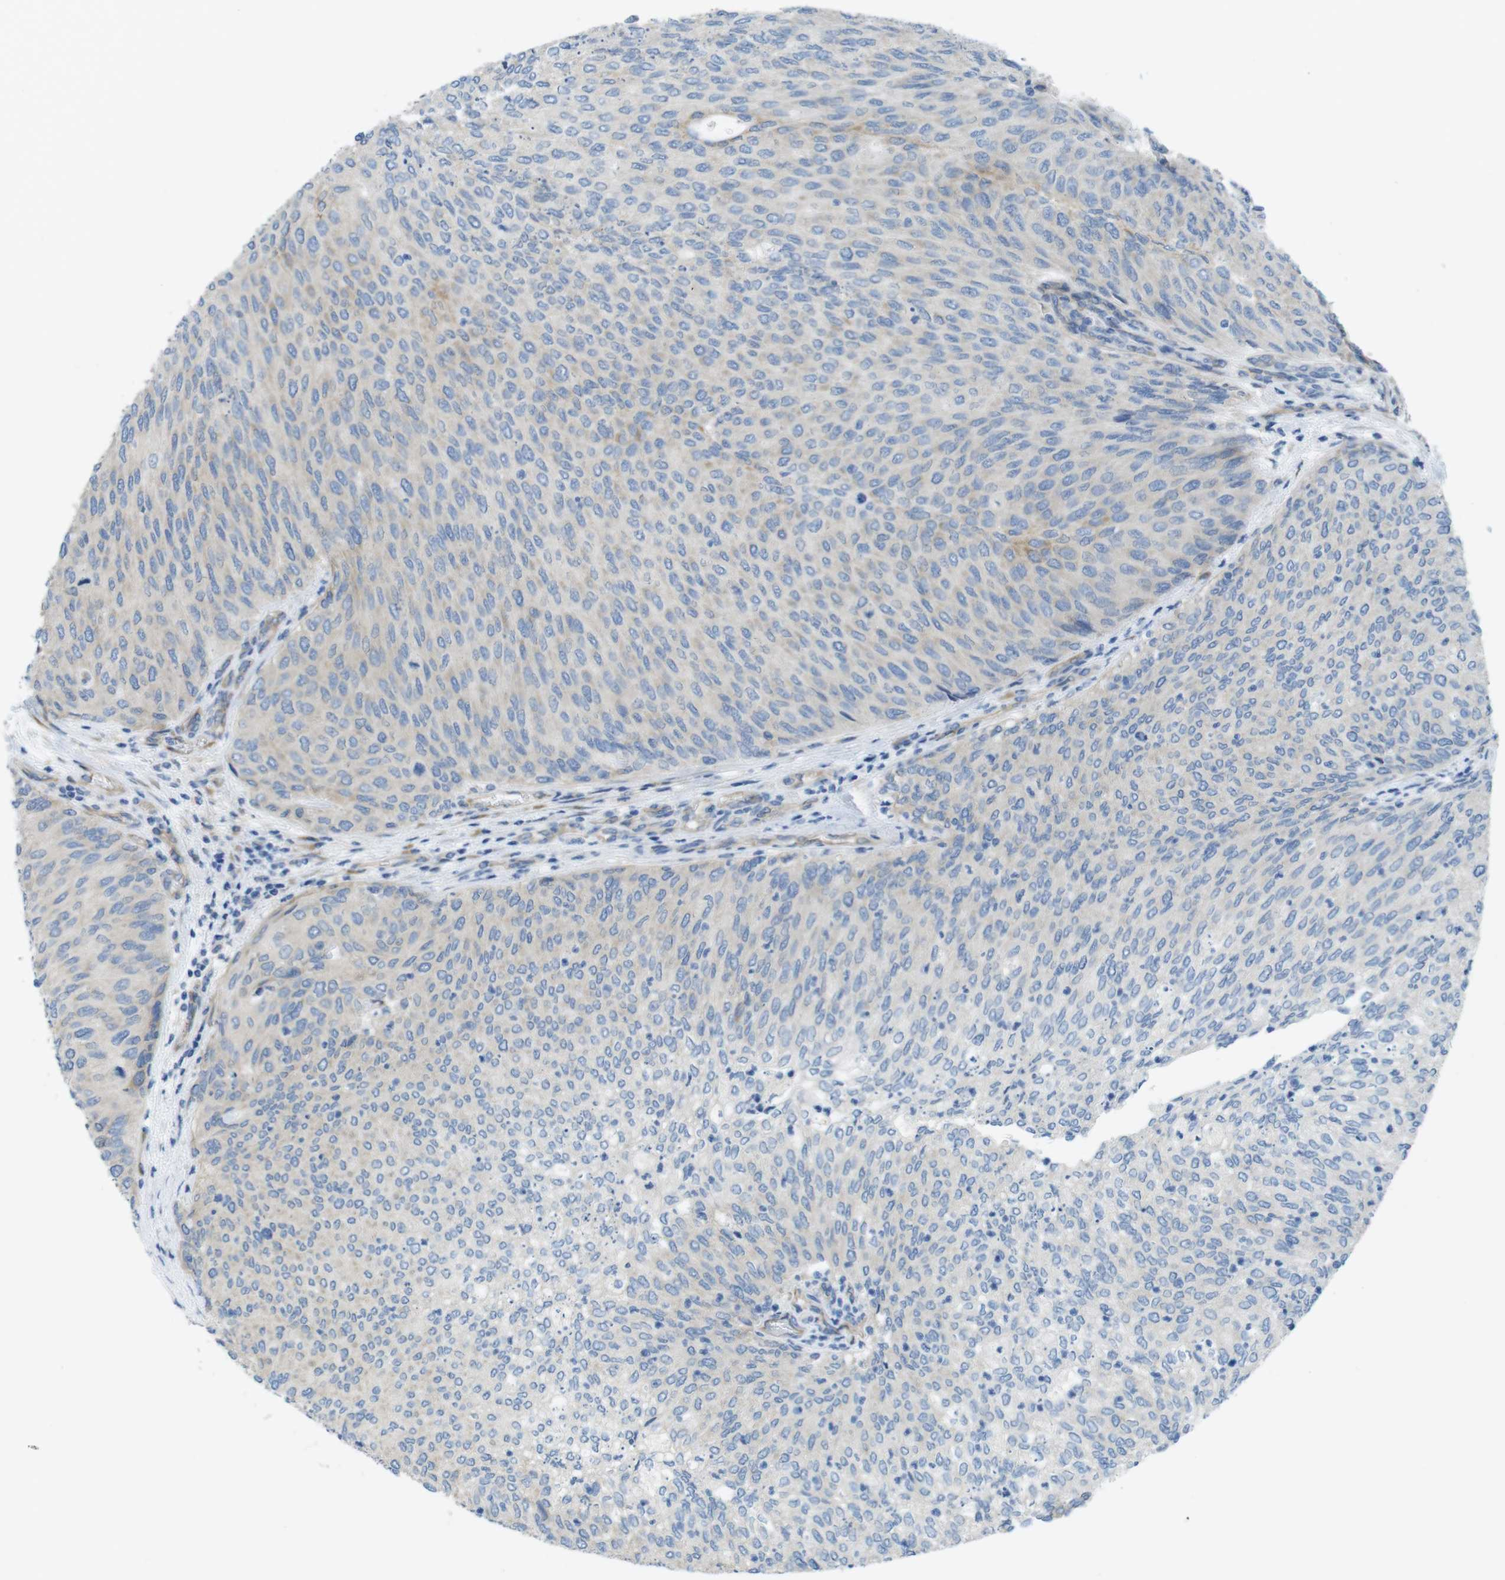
{"staining": {"intensity": "negative", "quantity": "none", "location": "none"}, "tissue": "urothelial cancer", "cell_type": "Tumor cells", "image_type": "cancer", "snomed": [{"axis": "morphology", "description": "Urothelial carcinoma, Low grade"}, {"axis": "topography", "description": "Urinary bladder"}], "caption": "The image shows no staining of tumor cells in urothelial cancer. (DAB (3,3'-diaminobenzidine) IHC, high magnification).", "gene": "TMEM234", "patient": {"sex": "female", "age": 79}}